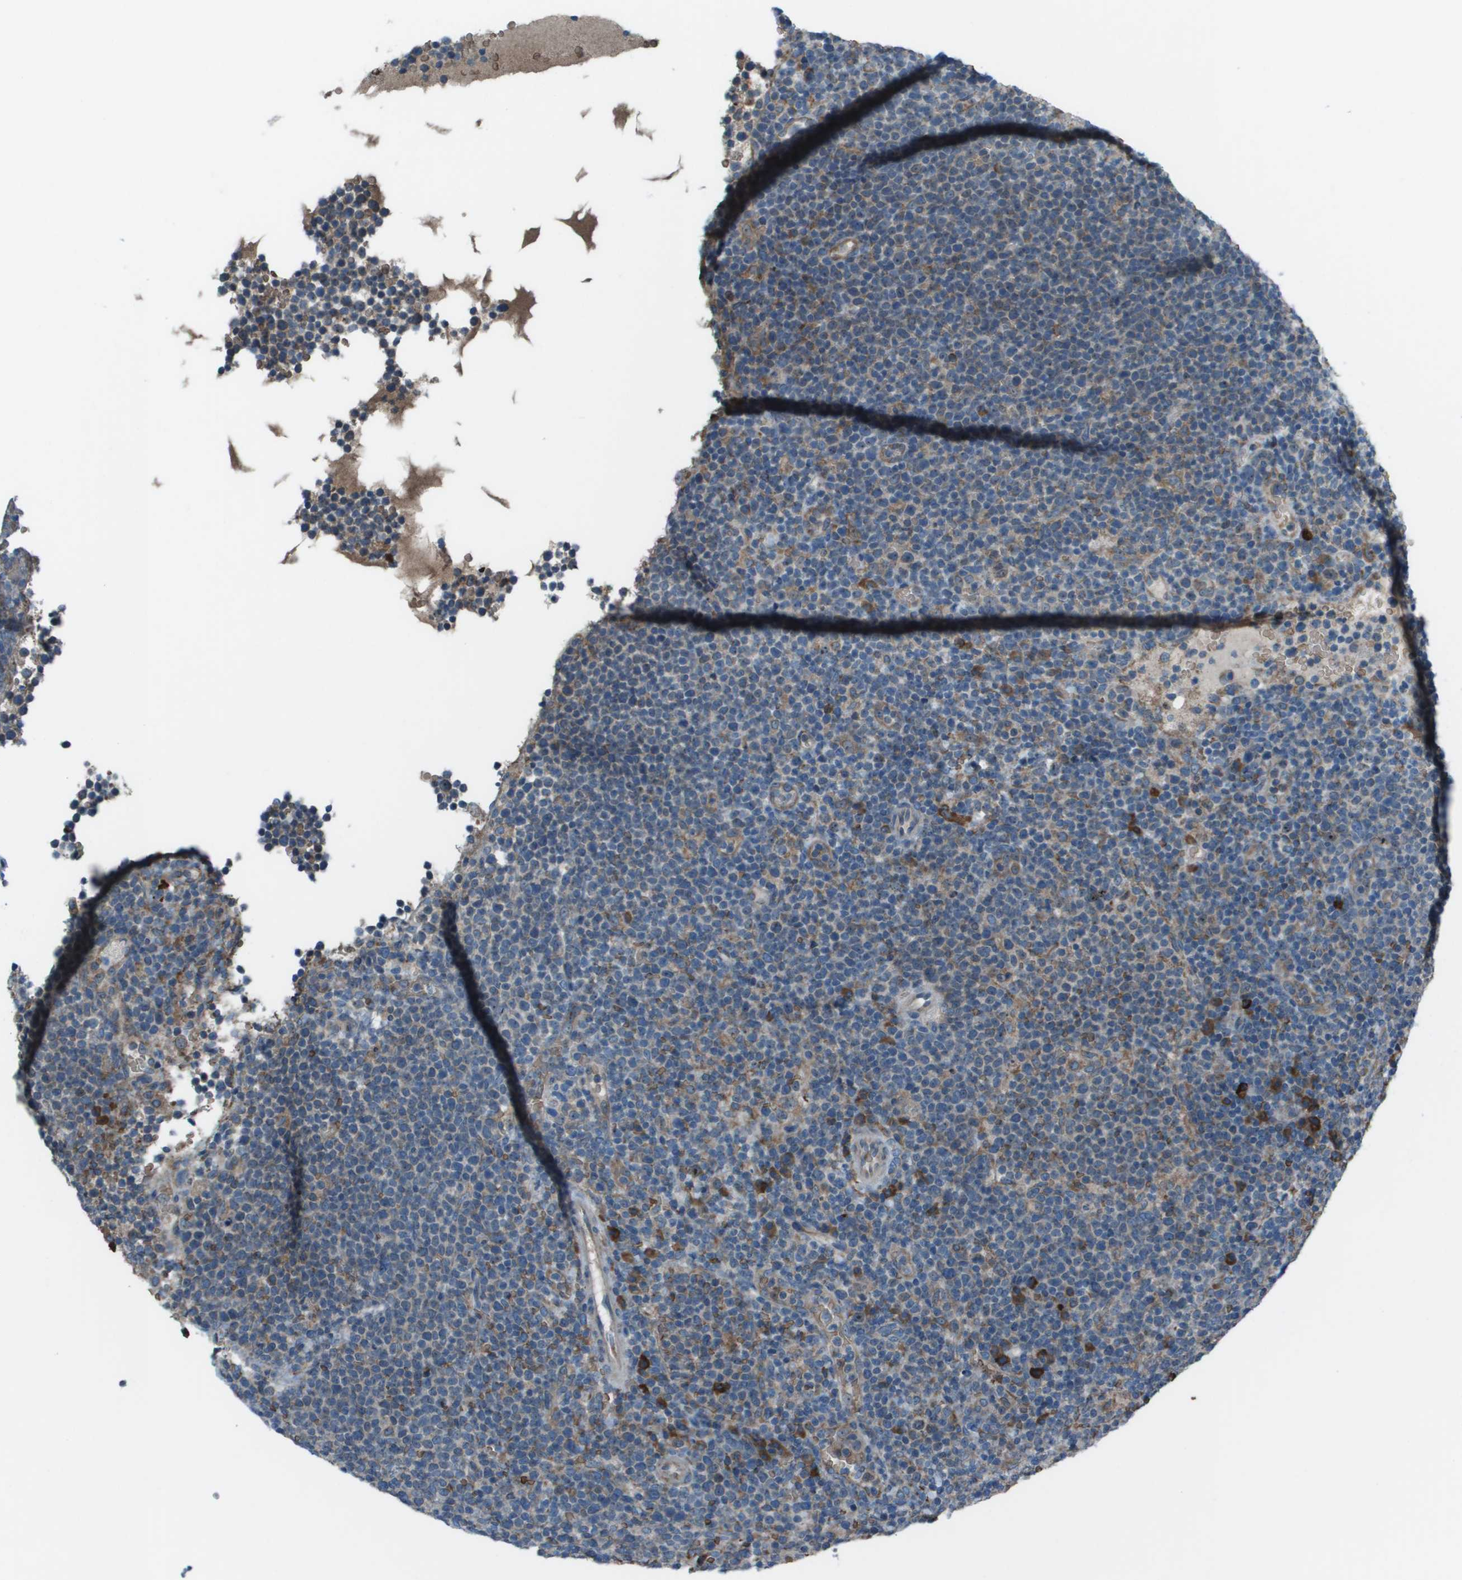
{"staining": {"intensity": "moderate", "quantity": "<25%", "location": "cytoplasmic/membranous"}, "tissue": "lymphoma", "cell_type": "Tumor cells", "image_type": "cancer", "snomed": [{"axis": "morphology", "description": "Malignant lymphoma, non-Hodgkin's type, High grade"}, {"axis": "topography", "description": "Lymph node"}], "caption": "Moderate cytoplasmic/membranous protein expression is identified in about <25% of tumor cells in lymphoma. (brown staining indicates protein expression, while blue staining denotes nuclei).", "gene": "UTS2", "patient": {"sex": "male", "age": 61}}